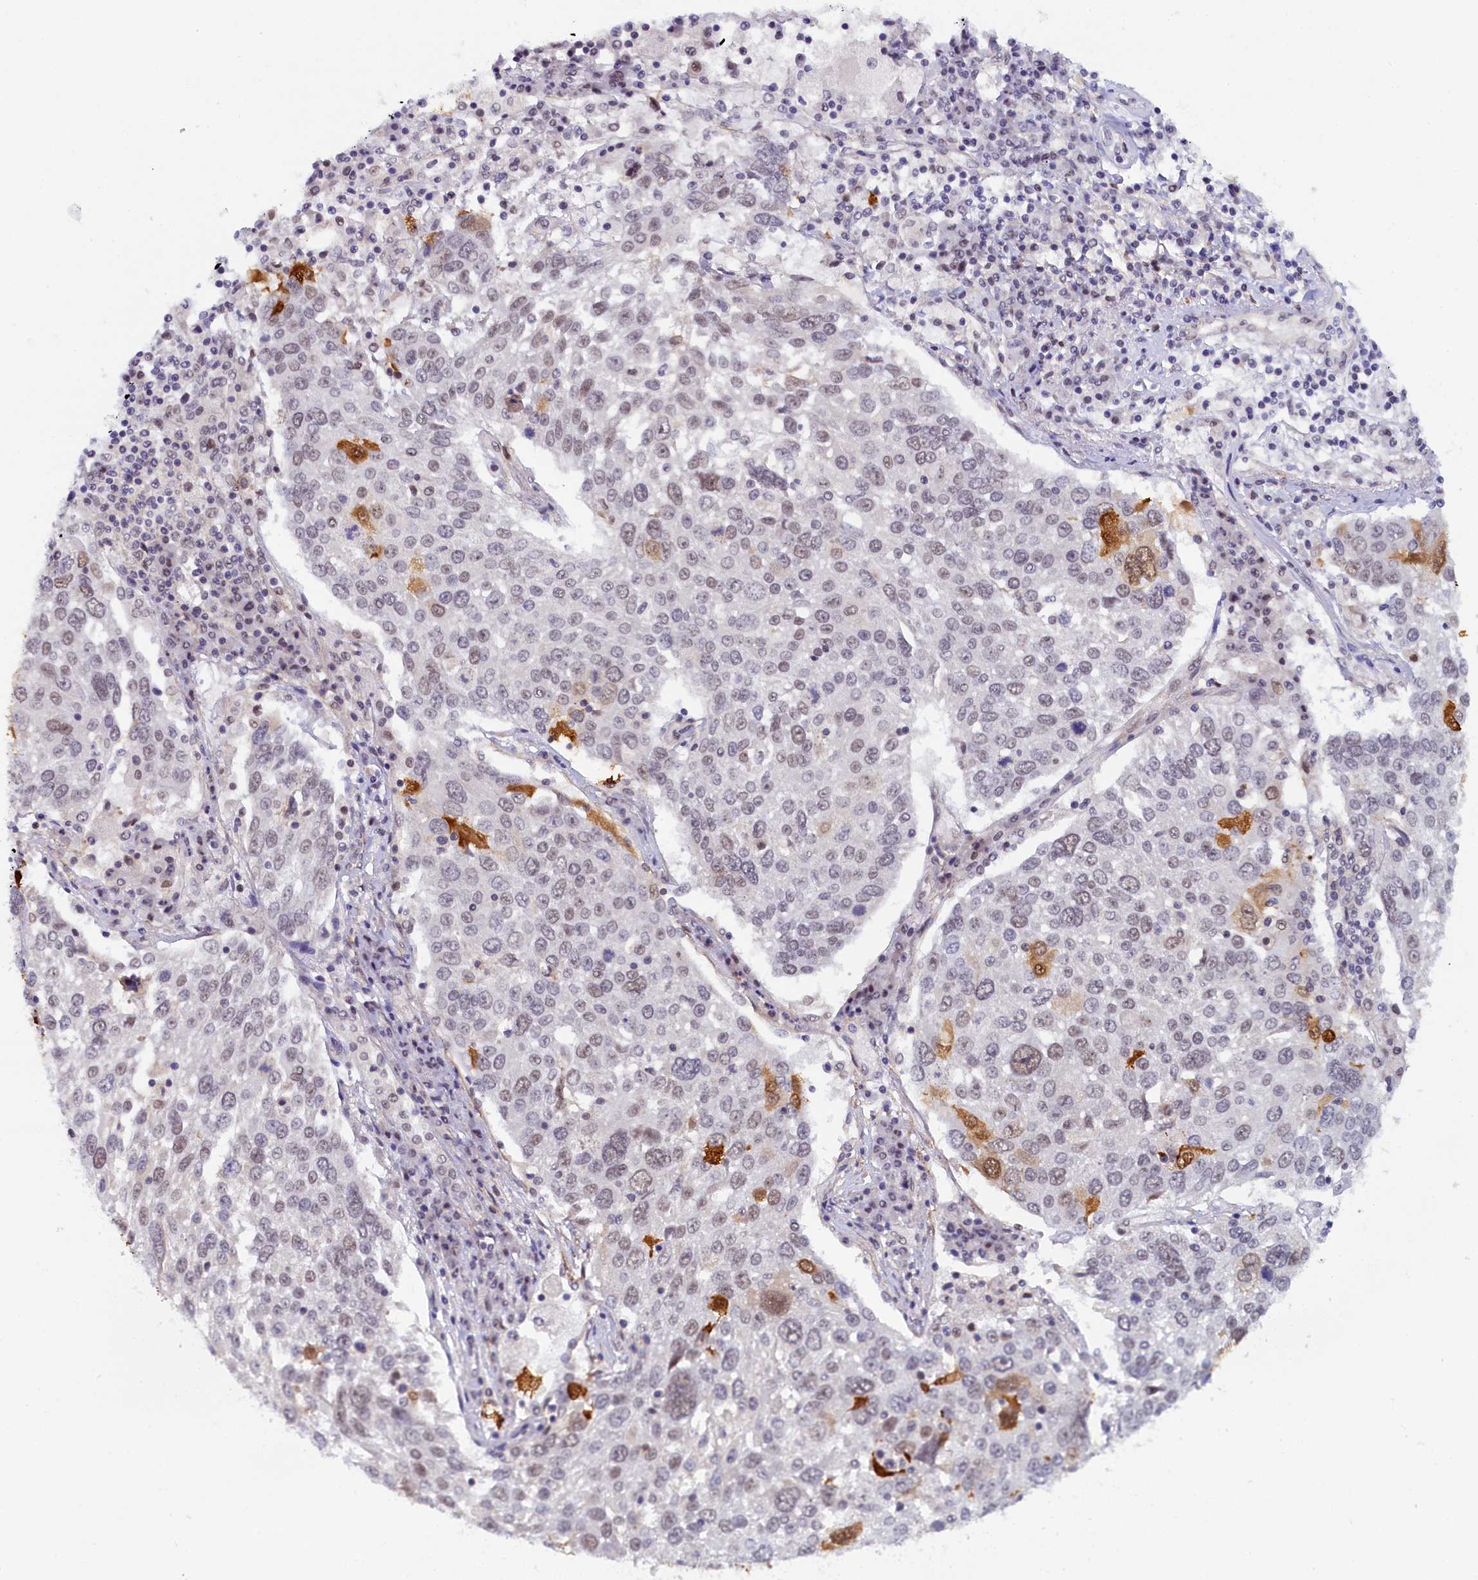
{"staining": {"intensity": "moderate", "quantity": "<25%", "location": "nuclear"}, "tissue": "lung cancer", "cell_type": "Tumor cells", "image_type": "cancer", "snomed": [{"axis": "morphology", "description": "Squamous cell carcinoma, NOS"}, {"axis": "topography", "description": "Lung"}], "caption": "A brown stain shows moderate nuclear positivity of a protein in human lung cancer tumor cells. (DAB IHC, brown staining for protein, blue staining for nuclei).", "gene": "INTS14", "patient": {"sex": "male", "age": 65}}